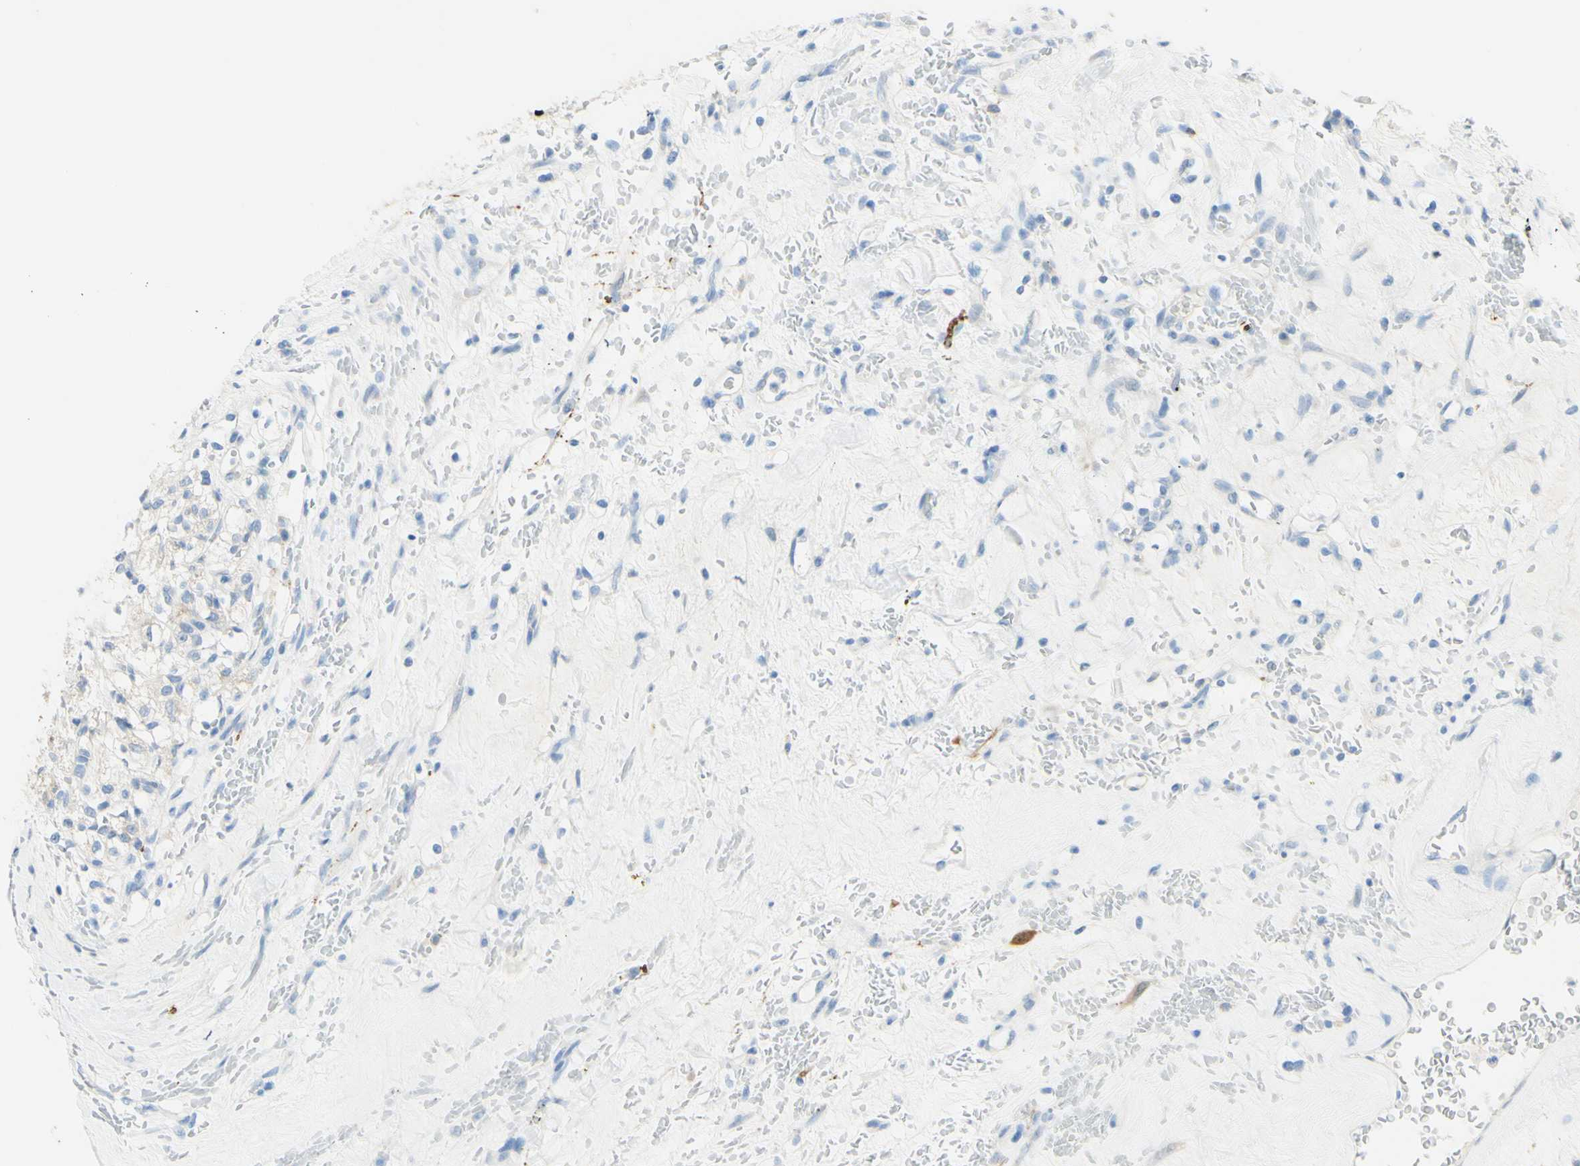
{"staining": {"intensity": "negative", "quantity": "none", "location": "none"}, "tissue": "renal cancer", "cell_type": "Tumor cells", "image_type": "cancer", "snomed": [{"axis": "morphology", "description": "Normal tissue, NOS"}, {"axis": "morphology", "description": "Adenocarcinoma, NOS"}, {"axis": "topography", "description": "Kidney"}], "caption": "High power microscopy micrograph of an immunohistochemistry (IHC) photomicrograph of renal cancer (adenocarcinoma), revealing no significant staining in tumor cells.", "gene": "TSPAN1", "patient": {"sex": "female", "age": 72}}